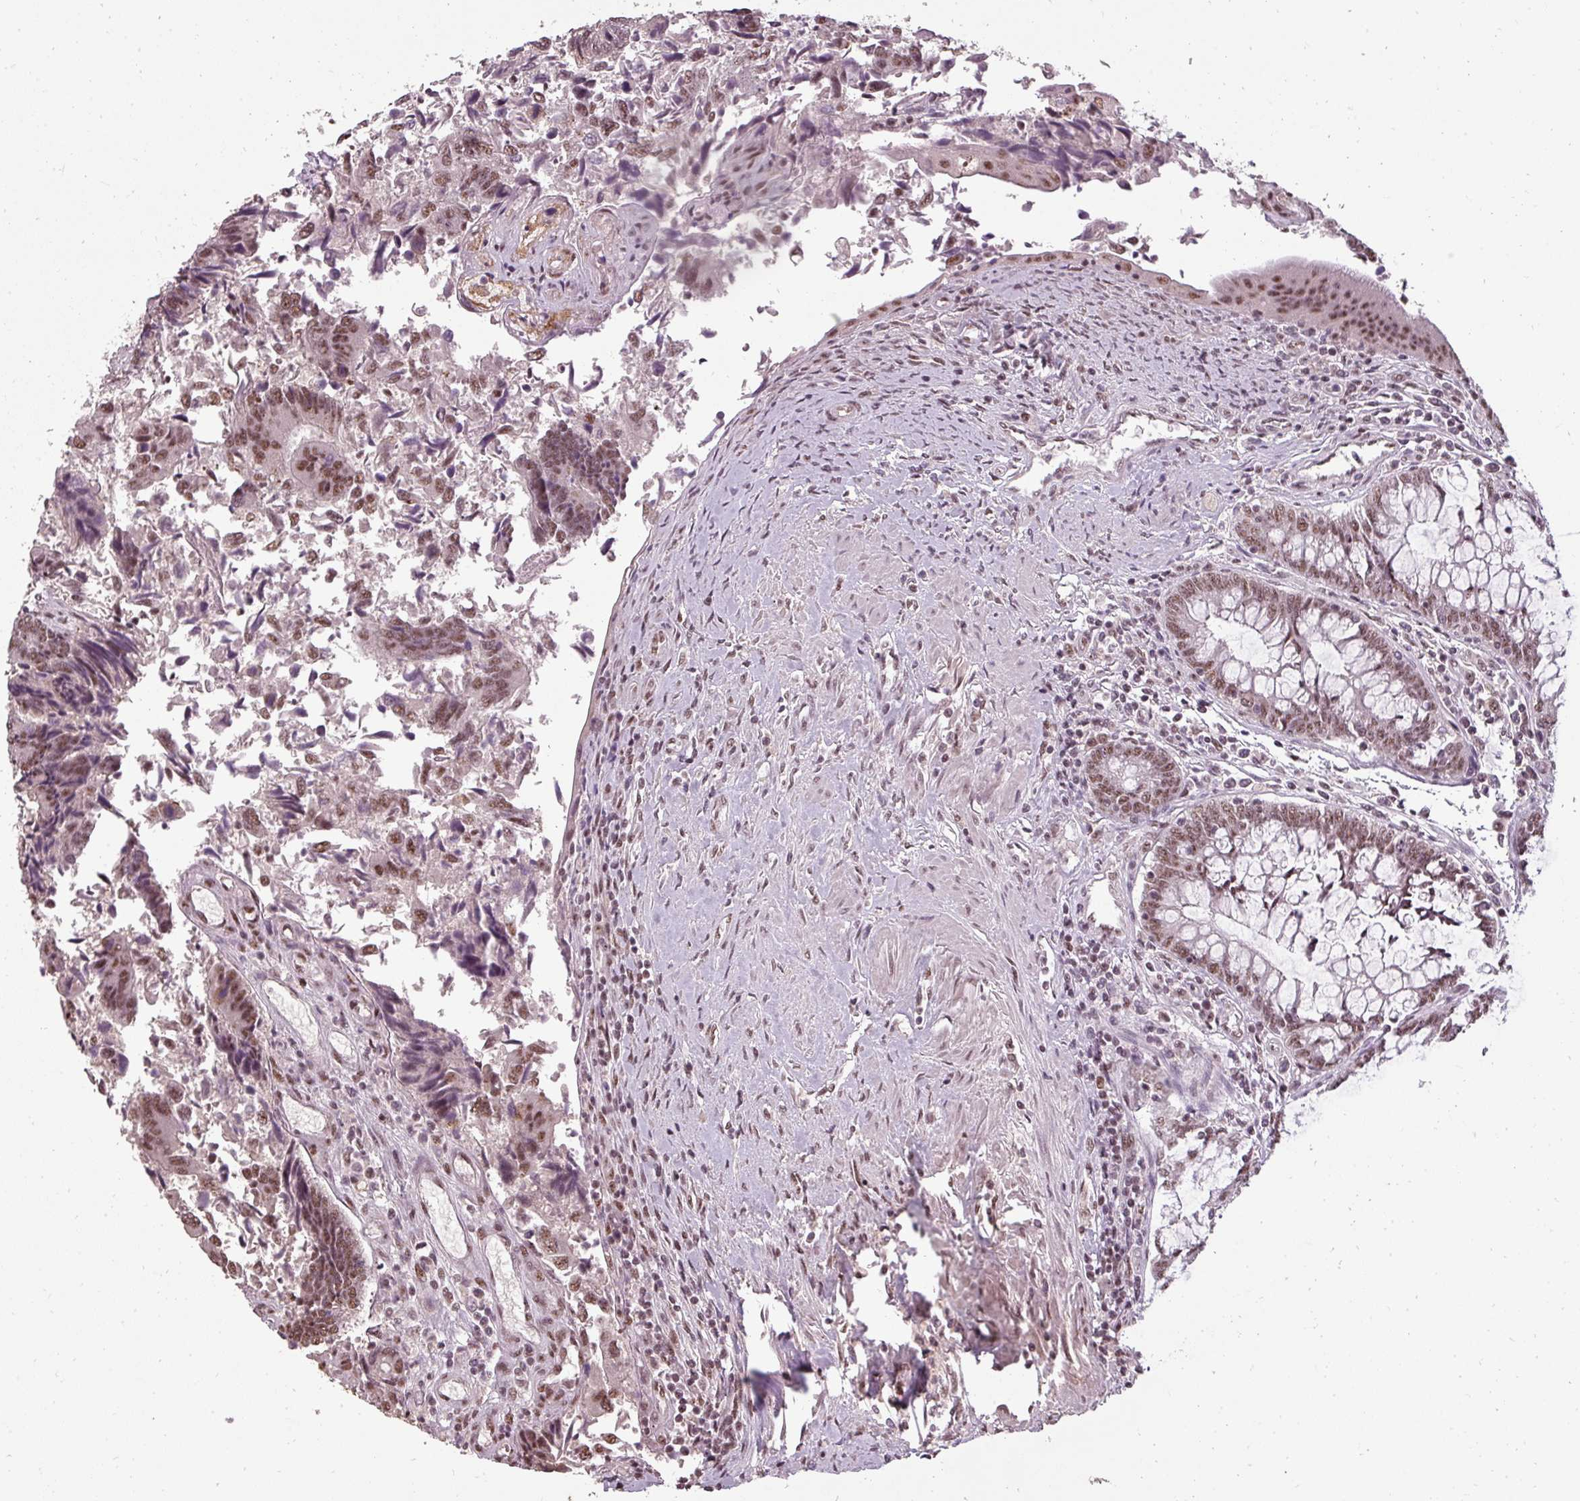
{"staining": {"intensity": "moderate", "quantity": ">75%", "location": "nuclear"}, "tissue": "colorectal cancer", "cell_type": "Tumor cells", "image_type": "cancer", "snomed": [{"axis": "morphology", "description": "Adenocarcinoma, NOS"}, {"axis": "topography", "description": "Colon"}], "caption": "Colorectal adenocarcinoma stained with a brown dye demonstrates moderate nuclear positive staining in about >75% of tumor cells.", "gene": "BCAS3", "patient": {"sex": "female", "age": 67}}